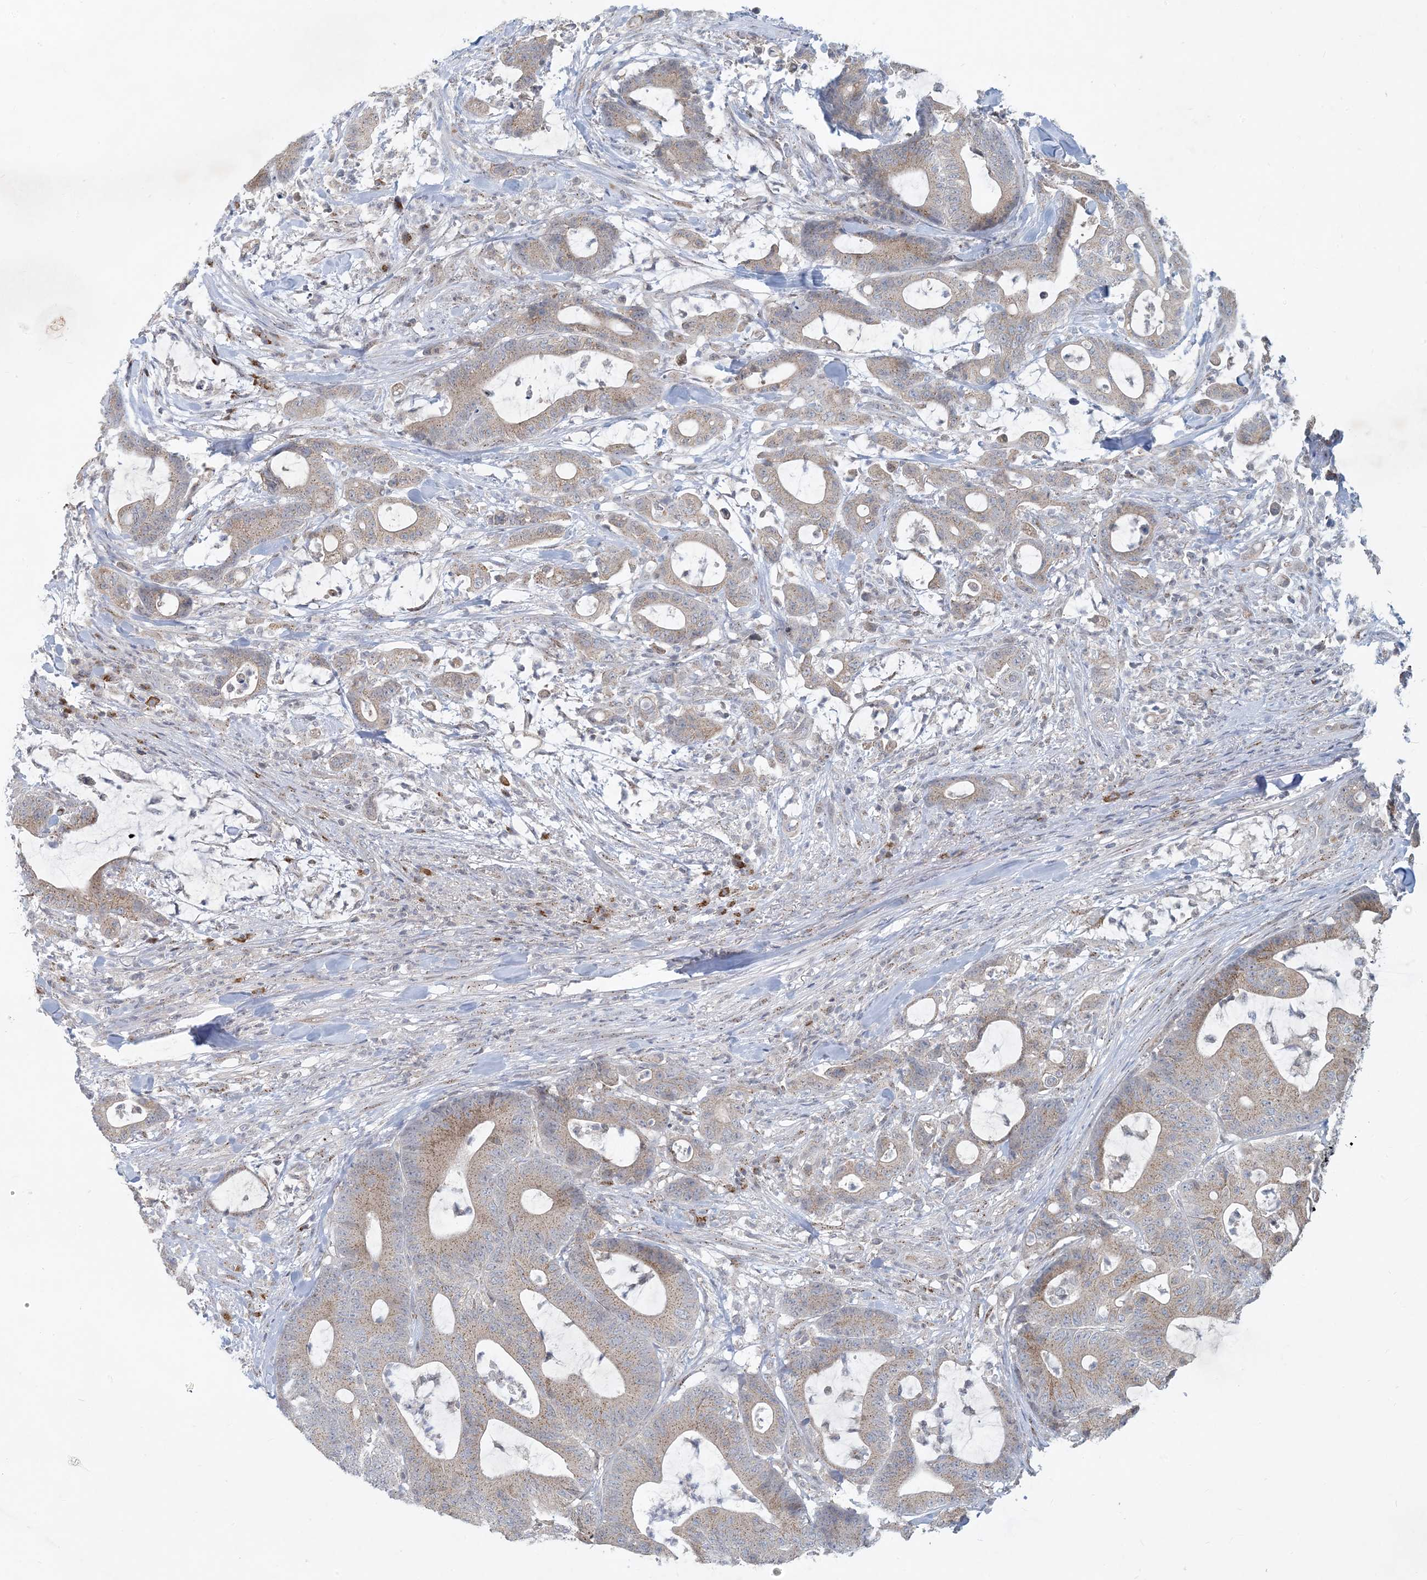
{"staining": {"intensity": "weak", "quantity": ">75%", "location": "cytoplasmic/membranous"}, "tissue": "colorectal cancer", "cell_type": "Tumor cells", "image_type": "cancer", "snomed": [{"axis": "morphology", "description": "Adenocarcinoma, NOS"}, {"axis": "topography", "description": "Colon"}], "caption": "High-magnification brightfield microscopy of colorectal adenocarcinoma stained with DAB (3,3'-diaminobenzidine) (brown) and counterstained with hematoxylin (blue). tumor cells exhibit weak cytoplasmic/membranous staining is seen in about>75% of cells.", "gene": "CCDC14", "patient": {"sex": "female", "age": 84}}